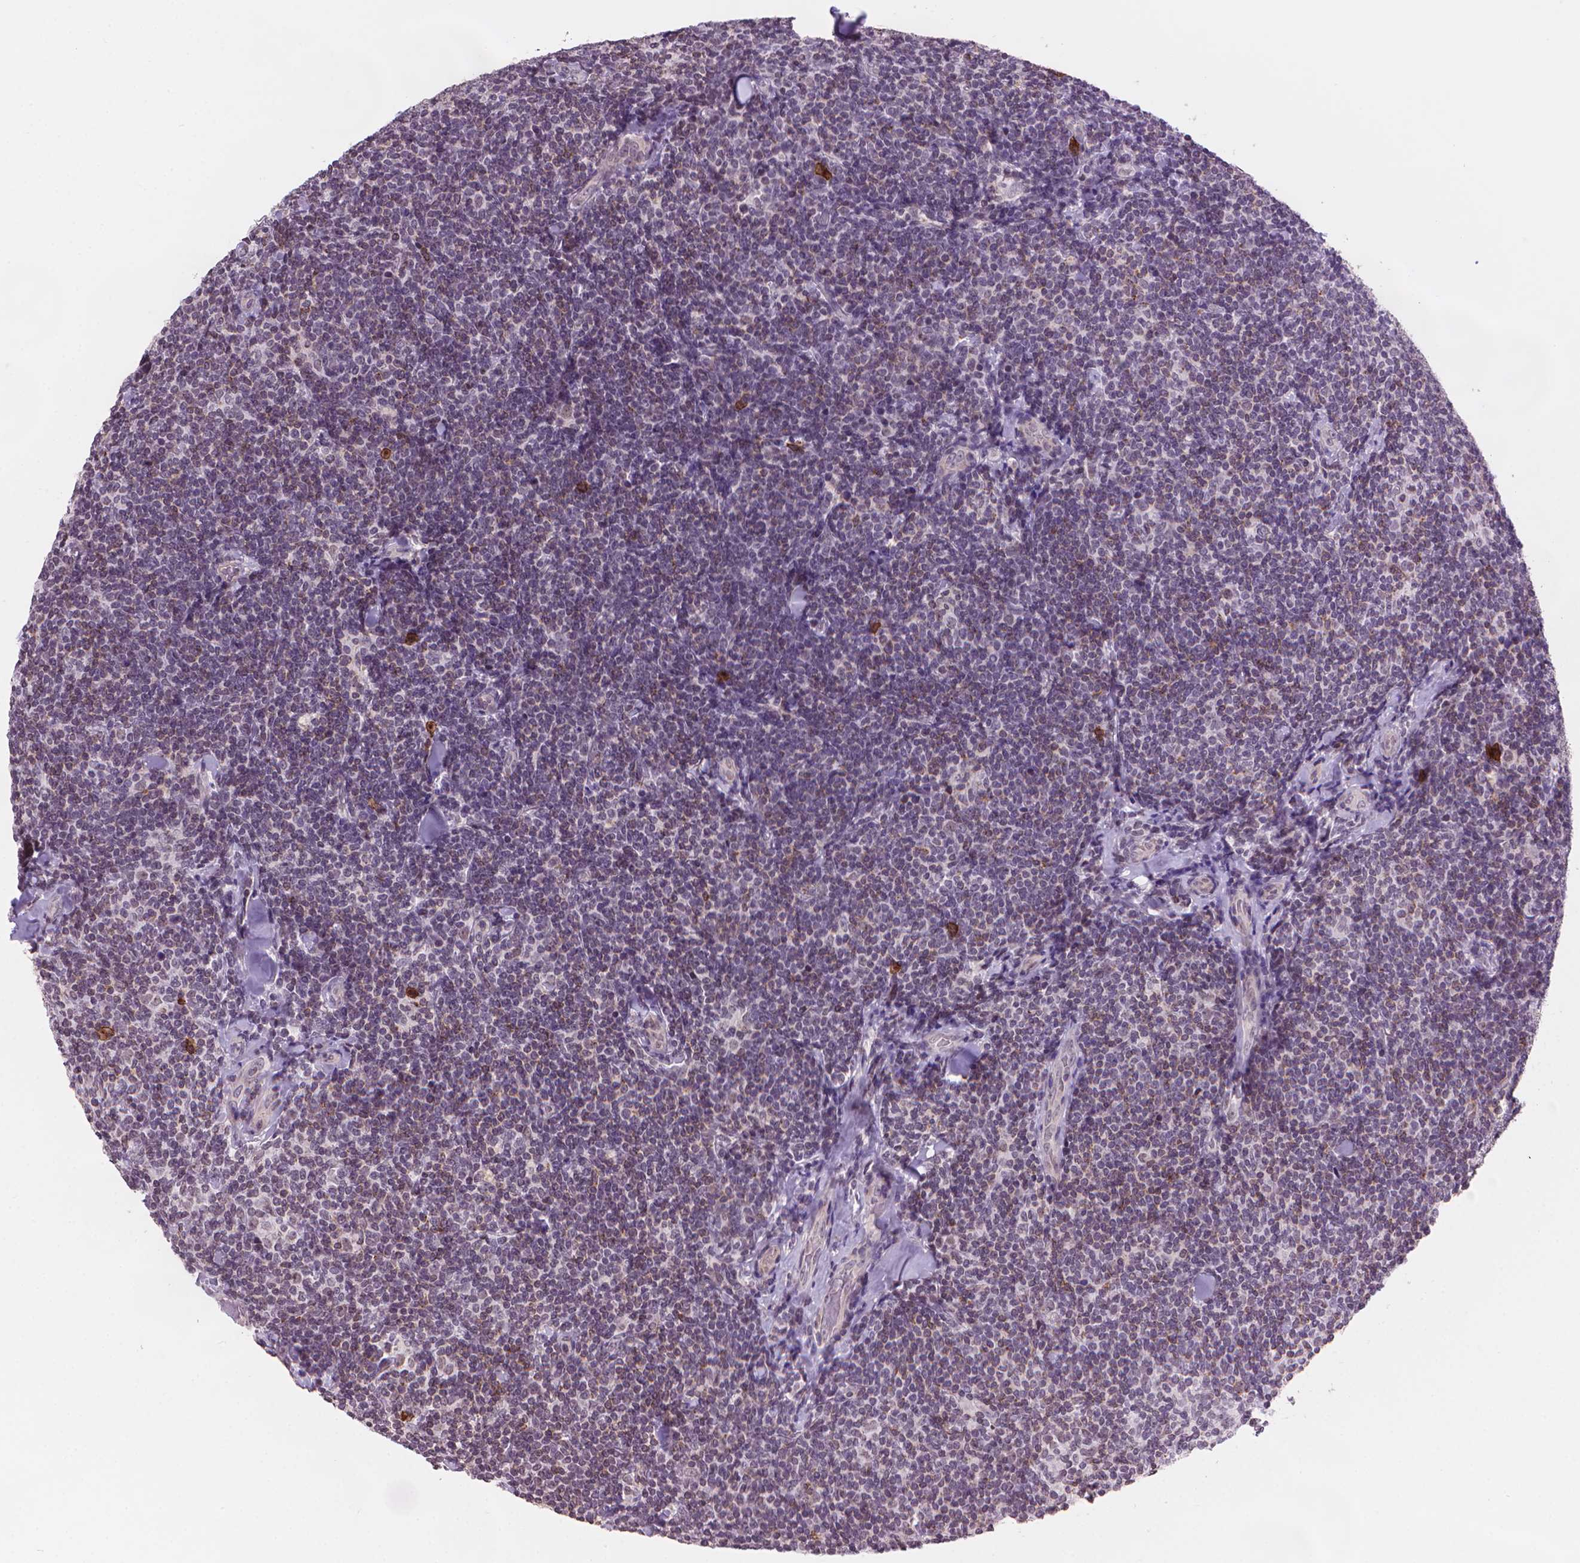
{"staining": {"intensity": "weak", "quantity": "<25%", "location": "cytoplasmic/membranous"}, "tissue": "lymphoma", "cell_type": "Tumor cells", "image_type": "cancer", "snomed": [{"axis": "morphology", "description": "Malignant lymphoma, non-Hodgkin's type, Low grade"}, {"axis": "topography", "description": "Lymph node"}], "caption": "High magnification brightfield microscopy of malignant lymphoma, non-Hodgkin's type (low-grade) stained with DAB (3,3'-diaminobenzidine) (brown) and counterstained with hematoxylin (blue): tumor cells show no significant expression.", "gene": "TMEM184A", "patient": {"sex": "female", "age": 56}}